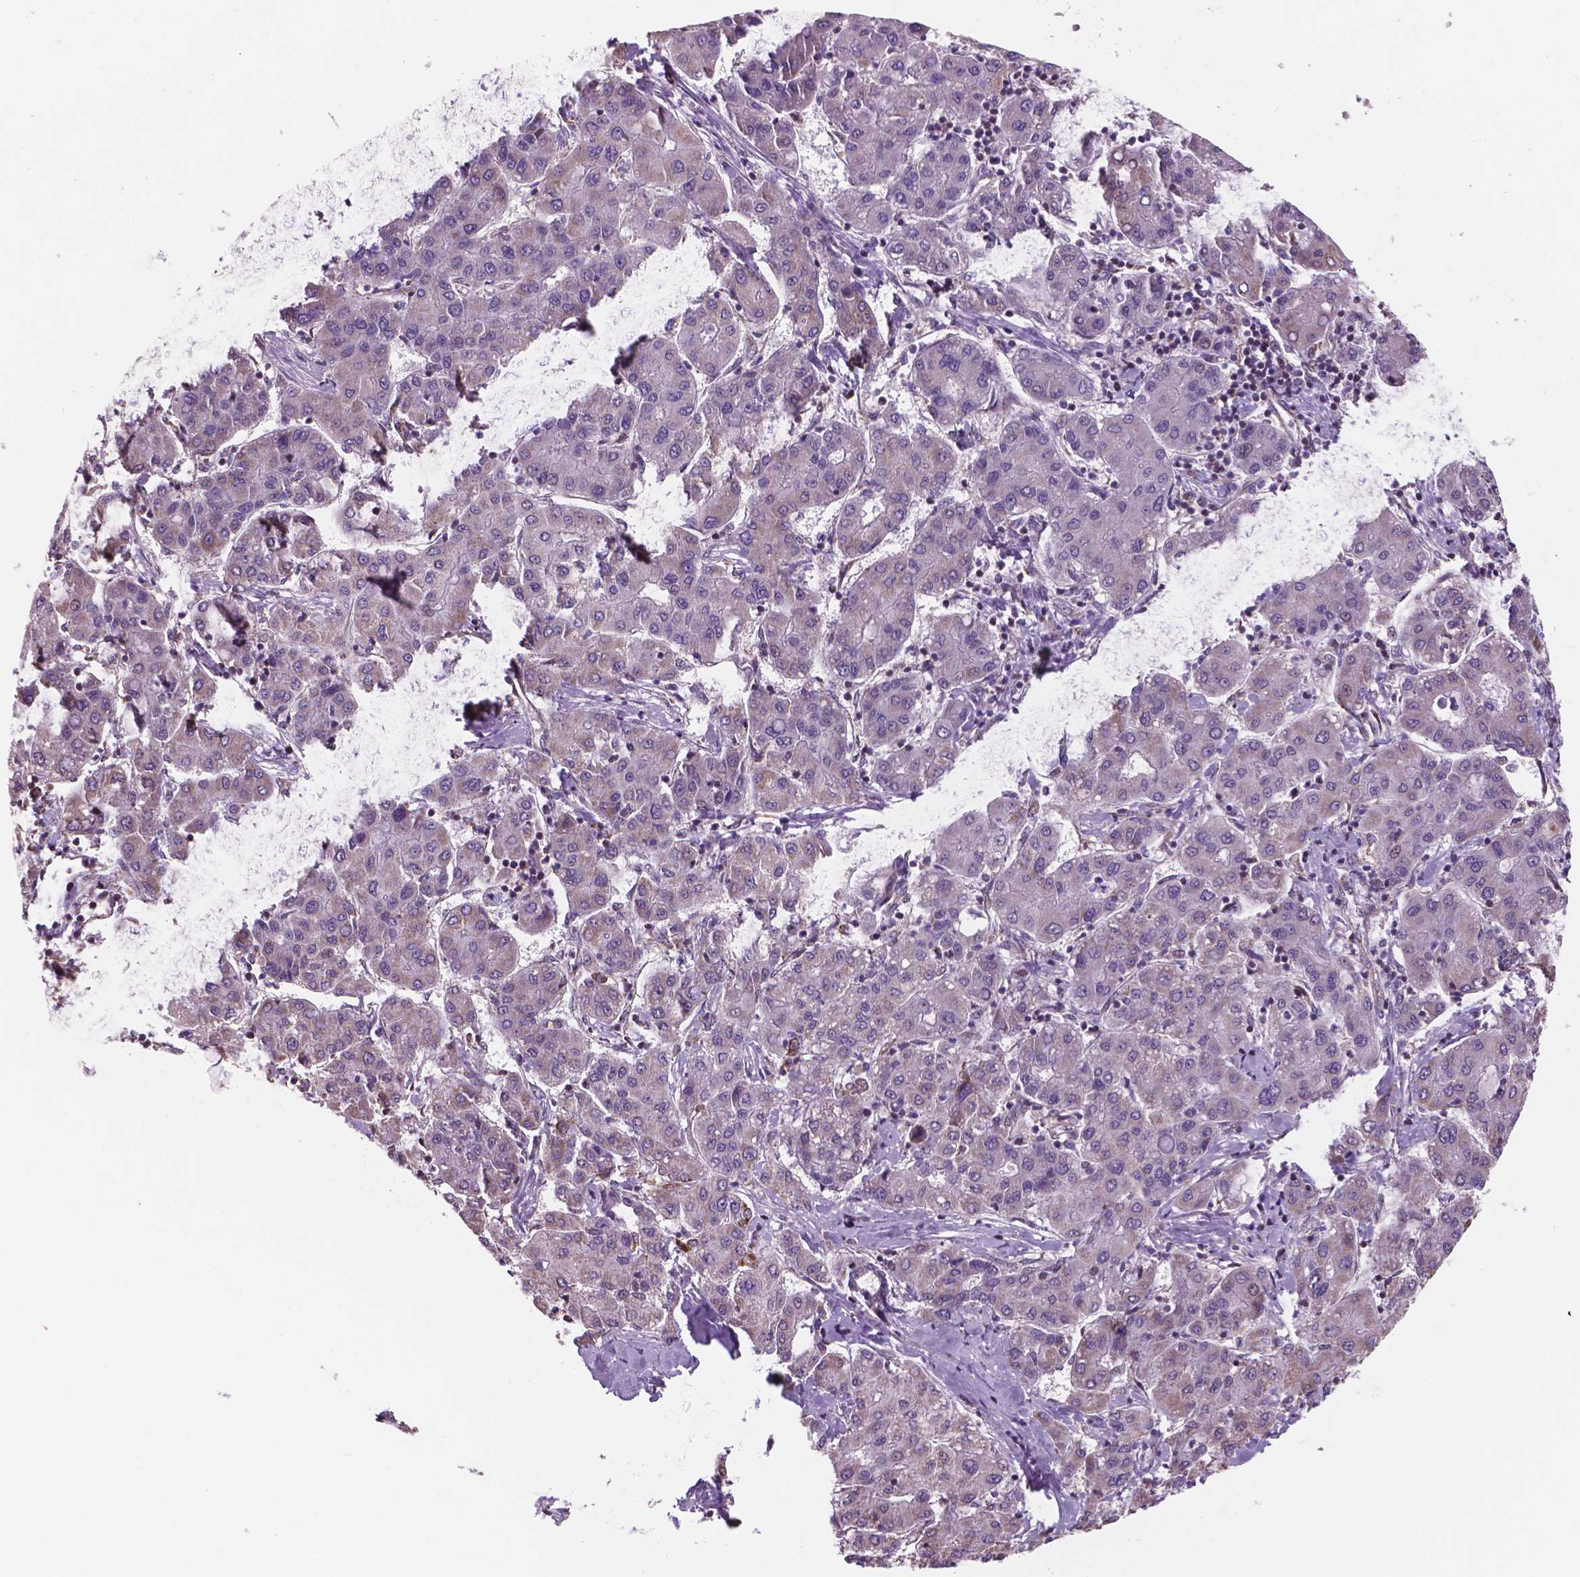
{"staining": {"intensity": "weak", "quantity": "25%-75%", "location": "cytoplasmic/membranous"}, "tissue": "liver cancer", "cell_type": "Tumor cells", "image_type": "cancer", "snomed": [{"axis": "morphology", "description": "Carcinoma, Hepatocellular, NOS"}, {"axis": "topography", "description": "Liver"}], "caption": "Weak cytoplasmic/membranous positivity for a protein is seen in about 25%-75% of tumor cells of liver cancer using immunohistochemistry.", "gene": "NDUFA10", "patient": {"sex": "male", "age": 65}}